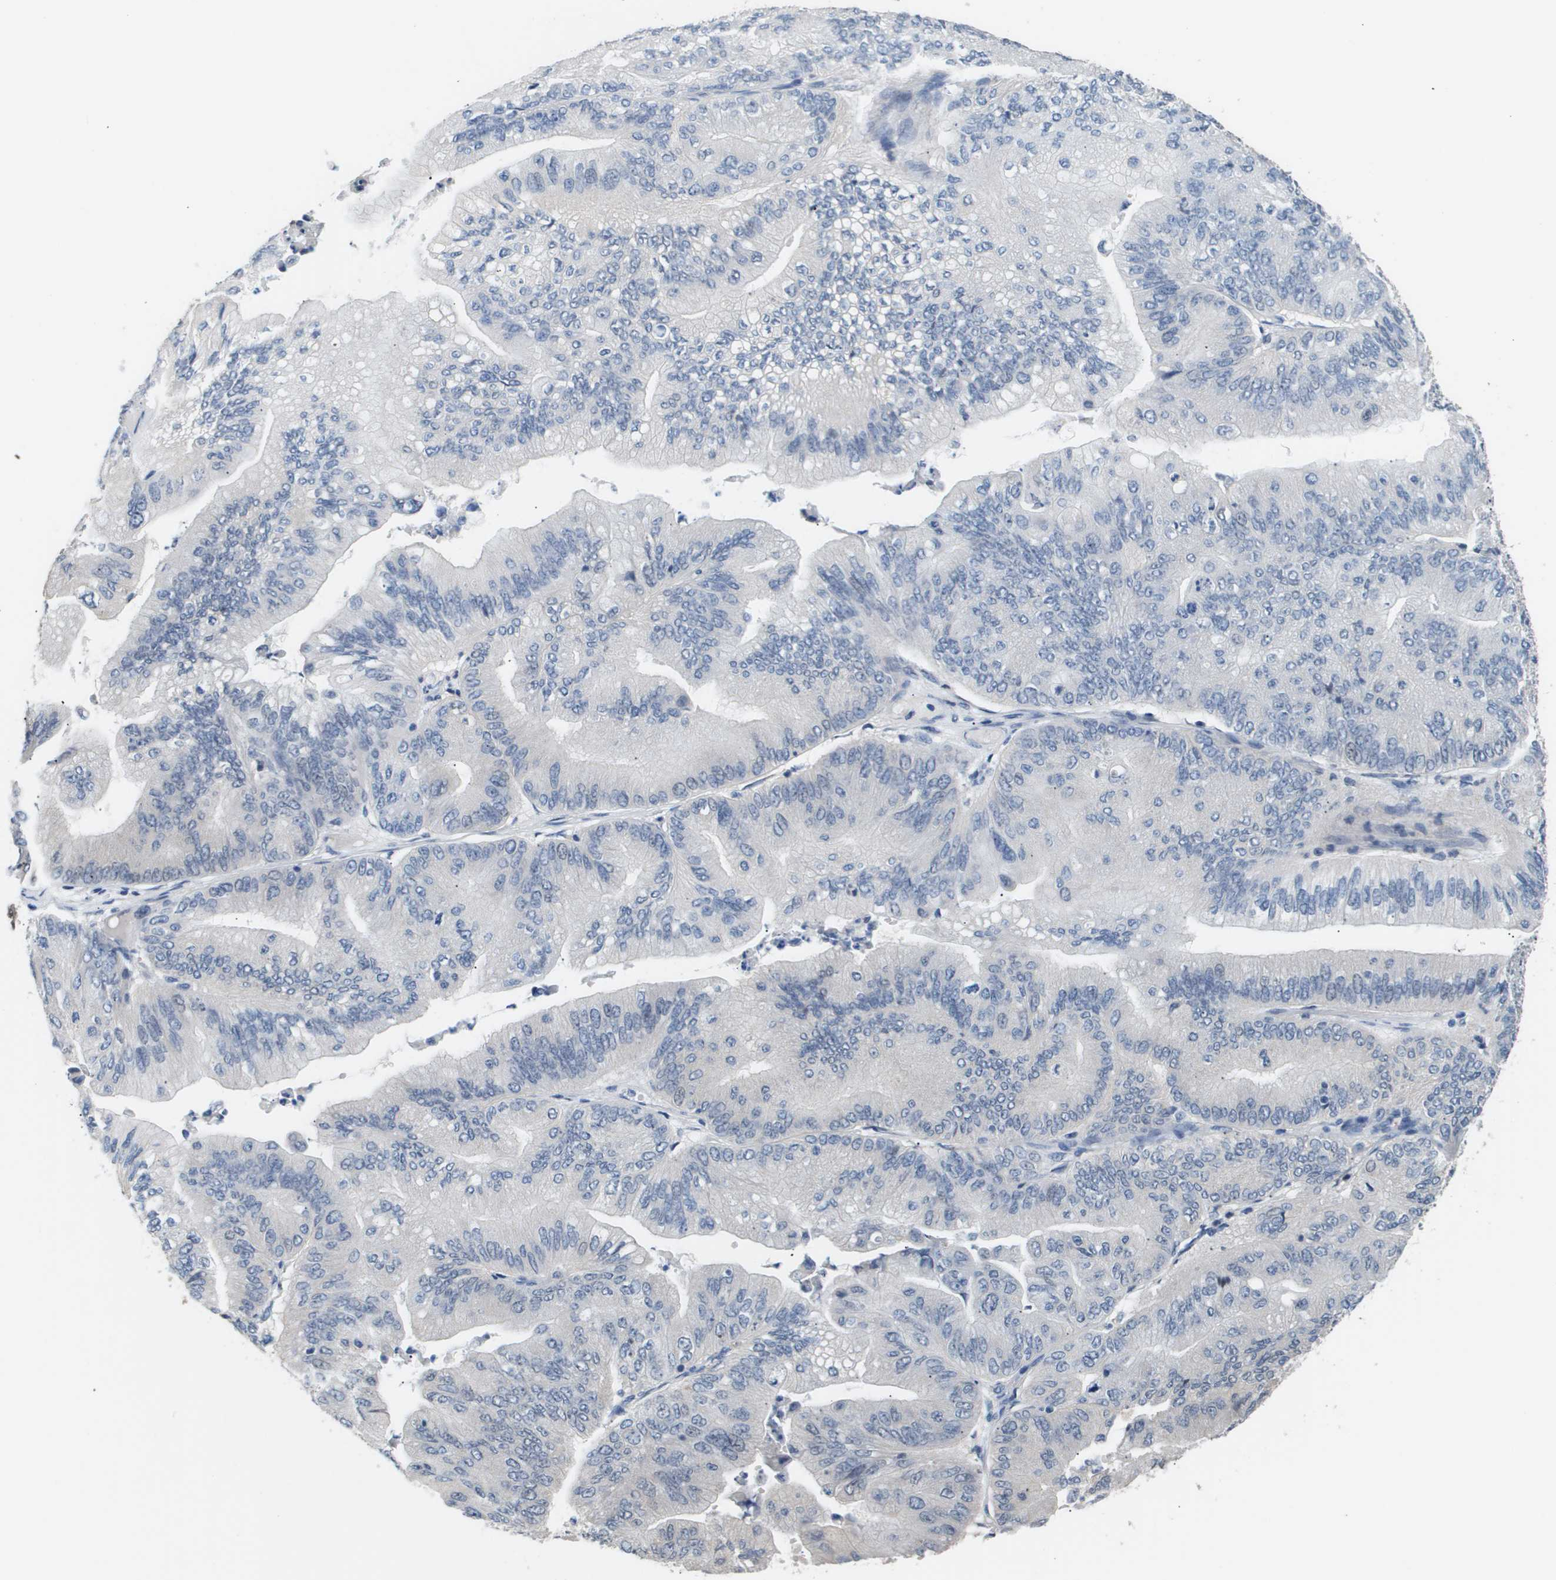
{"staining": {"intensity": "negative", "quantity": "none", "location": "none"}, "tissue": "ovarian cancer", "cell_type": "Tumor cells", "image_type": "cancer", "snomed": [{"axis": "morphology", "description": "Cystadenocarcinoma, mucinous, NOS"}, {"axis": "topography", "description": "Ovary"}], "caption": "Image shows no protein expression in tumor cells of ovarian cancer tissue.", "gene": "AKR1A1", "patient": {"sex": "female", "age": 61}}